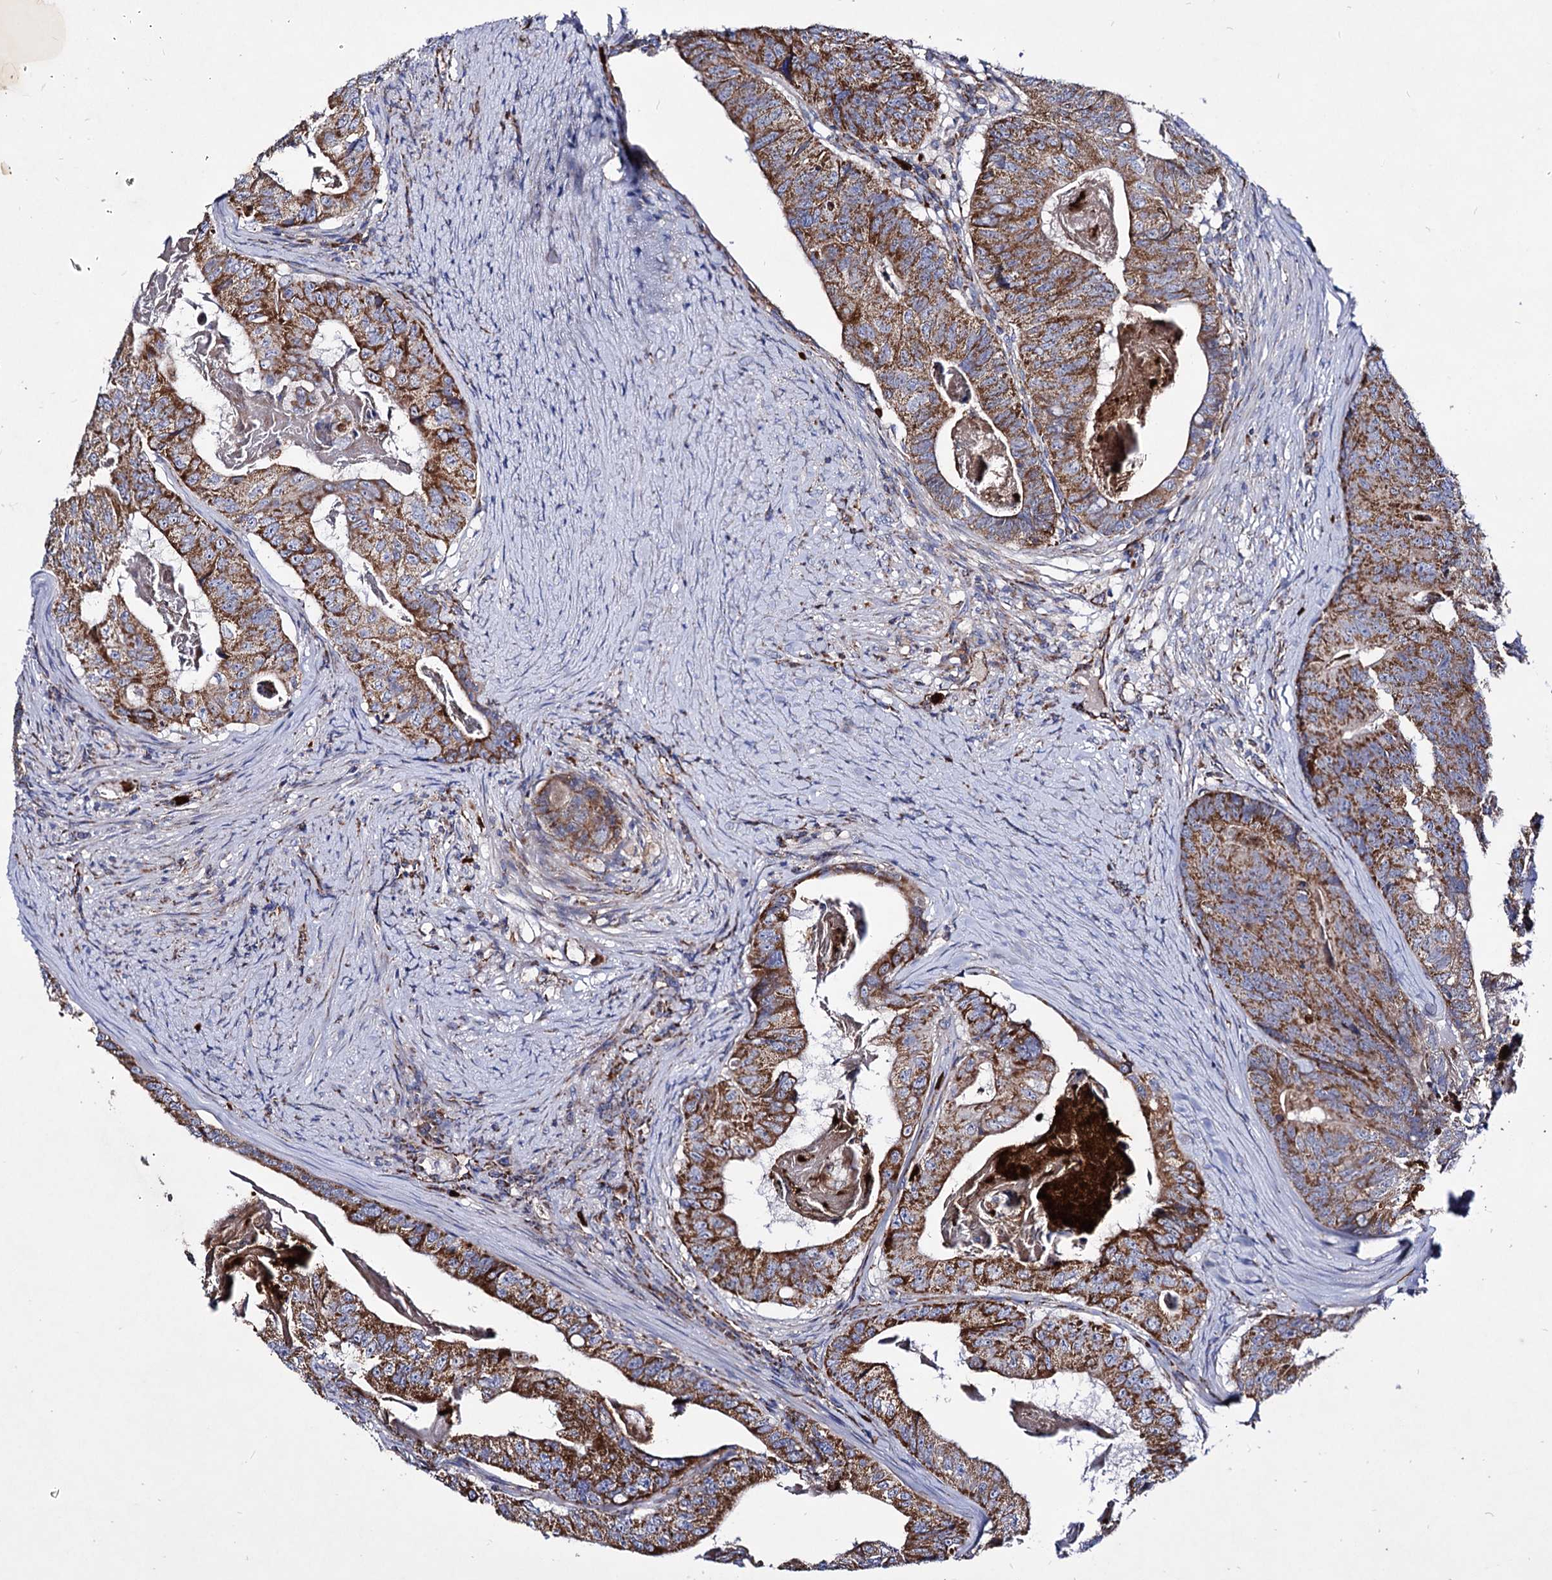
{"staining": {"intensity": "strong", "quantity": ">75%", "location": "cytoplasmic/membranous"}, "tissue": "colorectal cancer", "cell_type": "Tumor cells", "image_type": "cancer", "snomed": [{"axis": "morphology", "description": "Adenocarcinoma, NOS"}, {"axis": "topography", "description": "Colon"}], "caption": "This micrograph reveals immunohistochemistry staining of human colorectal cancer (adenocarcinoma), with high strong cytoplasmic/membranous positivity in about >75% of tumor cells.", "gene": "ACAD9", "patient": {"sex": "female", "age": 67}}